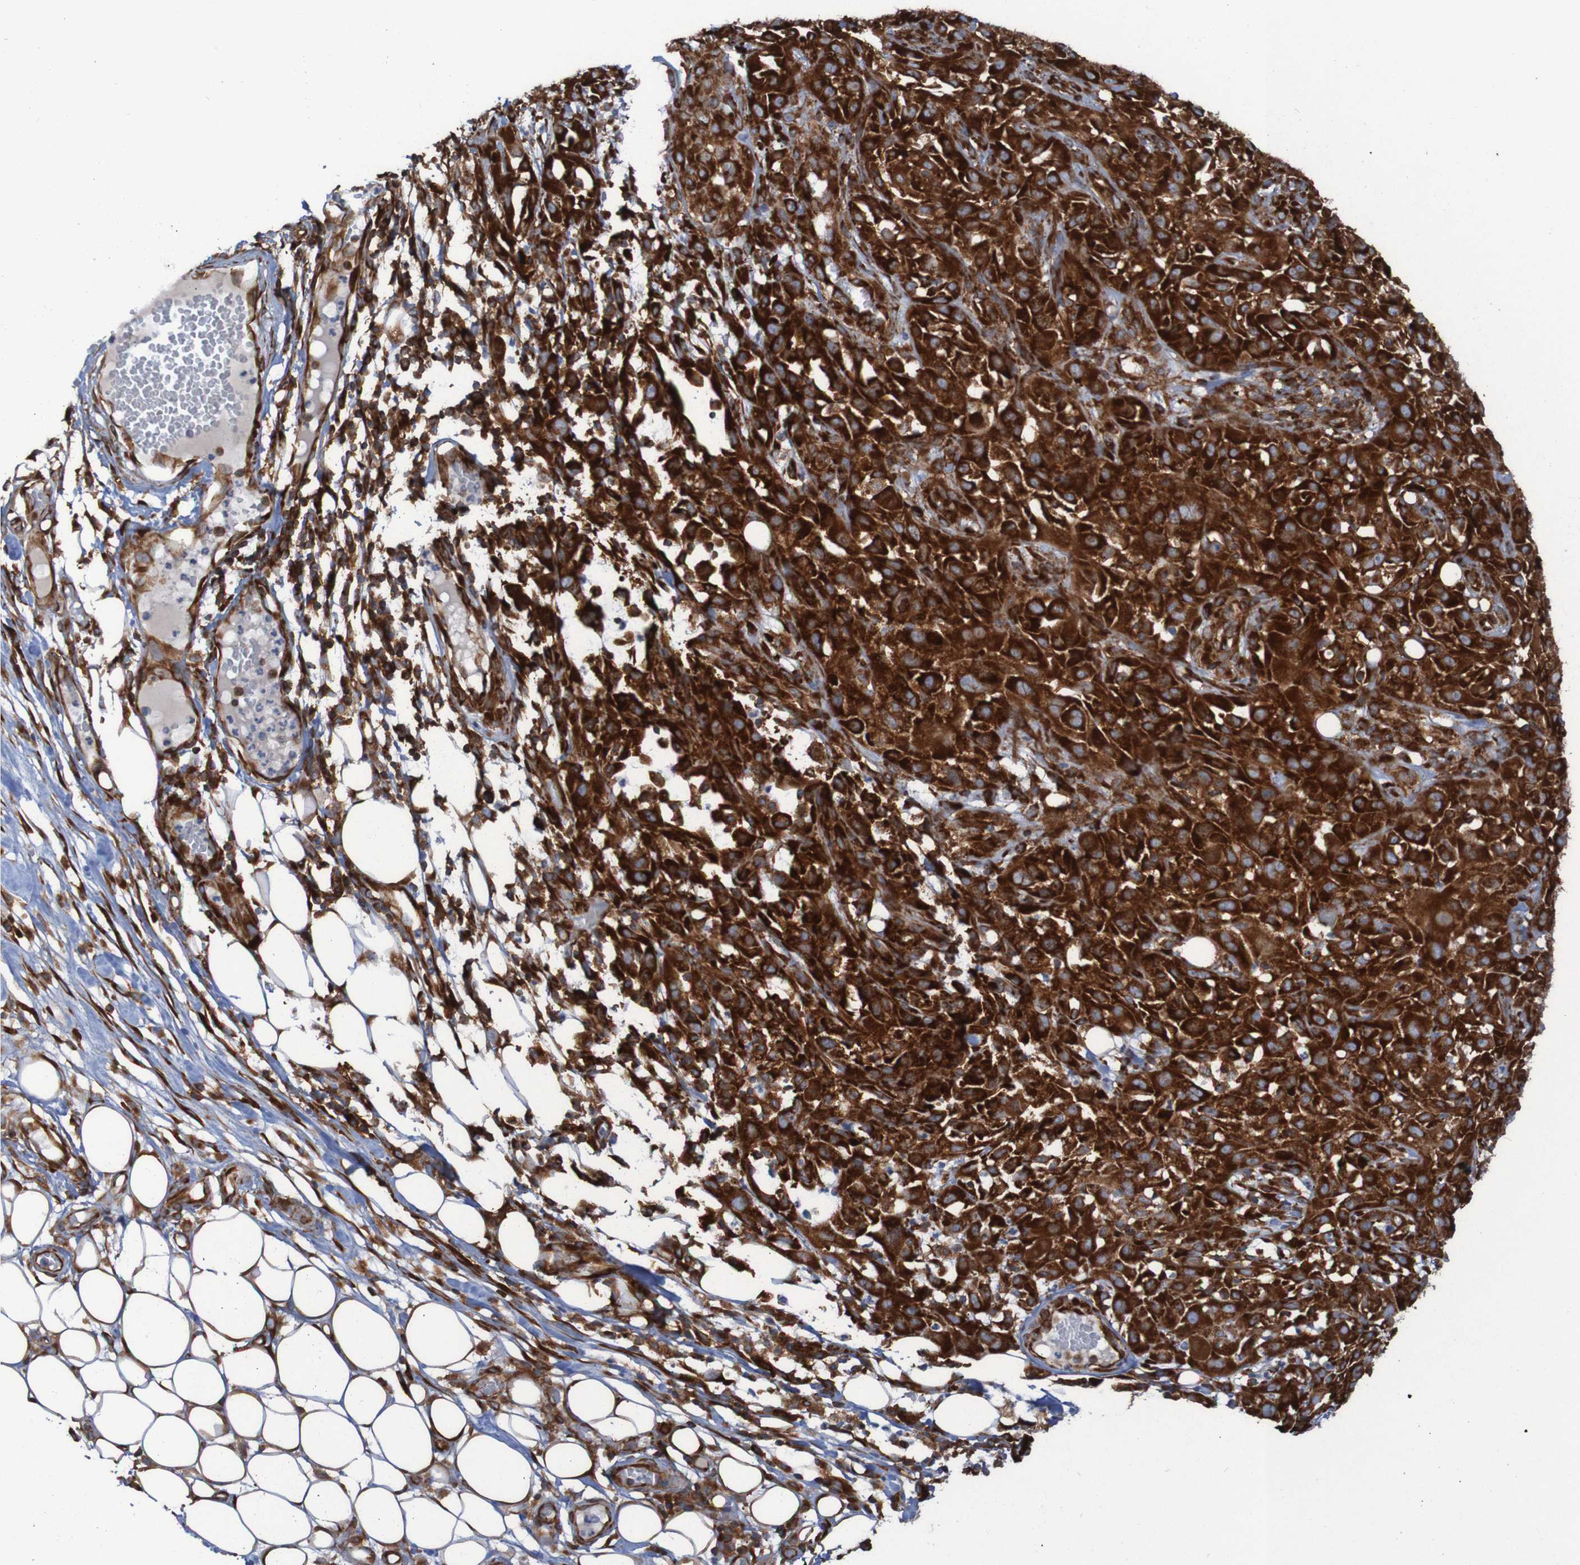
{"staining": {"intensity": "strong", "quantity": ">75%", "location": "cytoplasmic/membranous"}, "tissue": "skin cancer", "cell_type": "Tumor cells", "image_type": "cancer", "snomed": [{"axis": "morphology", "description": "Squamous cell carcinoma, NOS"}, {"axis": "topography", "description": "Skin"}], "caption": "Squamous cell carcinoma (skin) stained for a protein (brown) shows strong cytoplasmic/membranous positive positivity in approximately >75% of tumor cells.", "gene": "RPL10", "patient": {"sex": "male", "age": 75}}